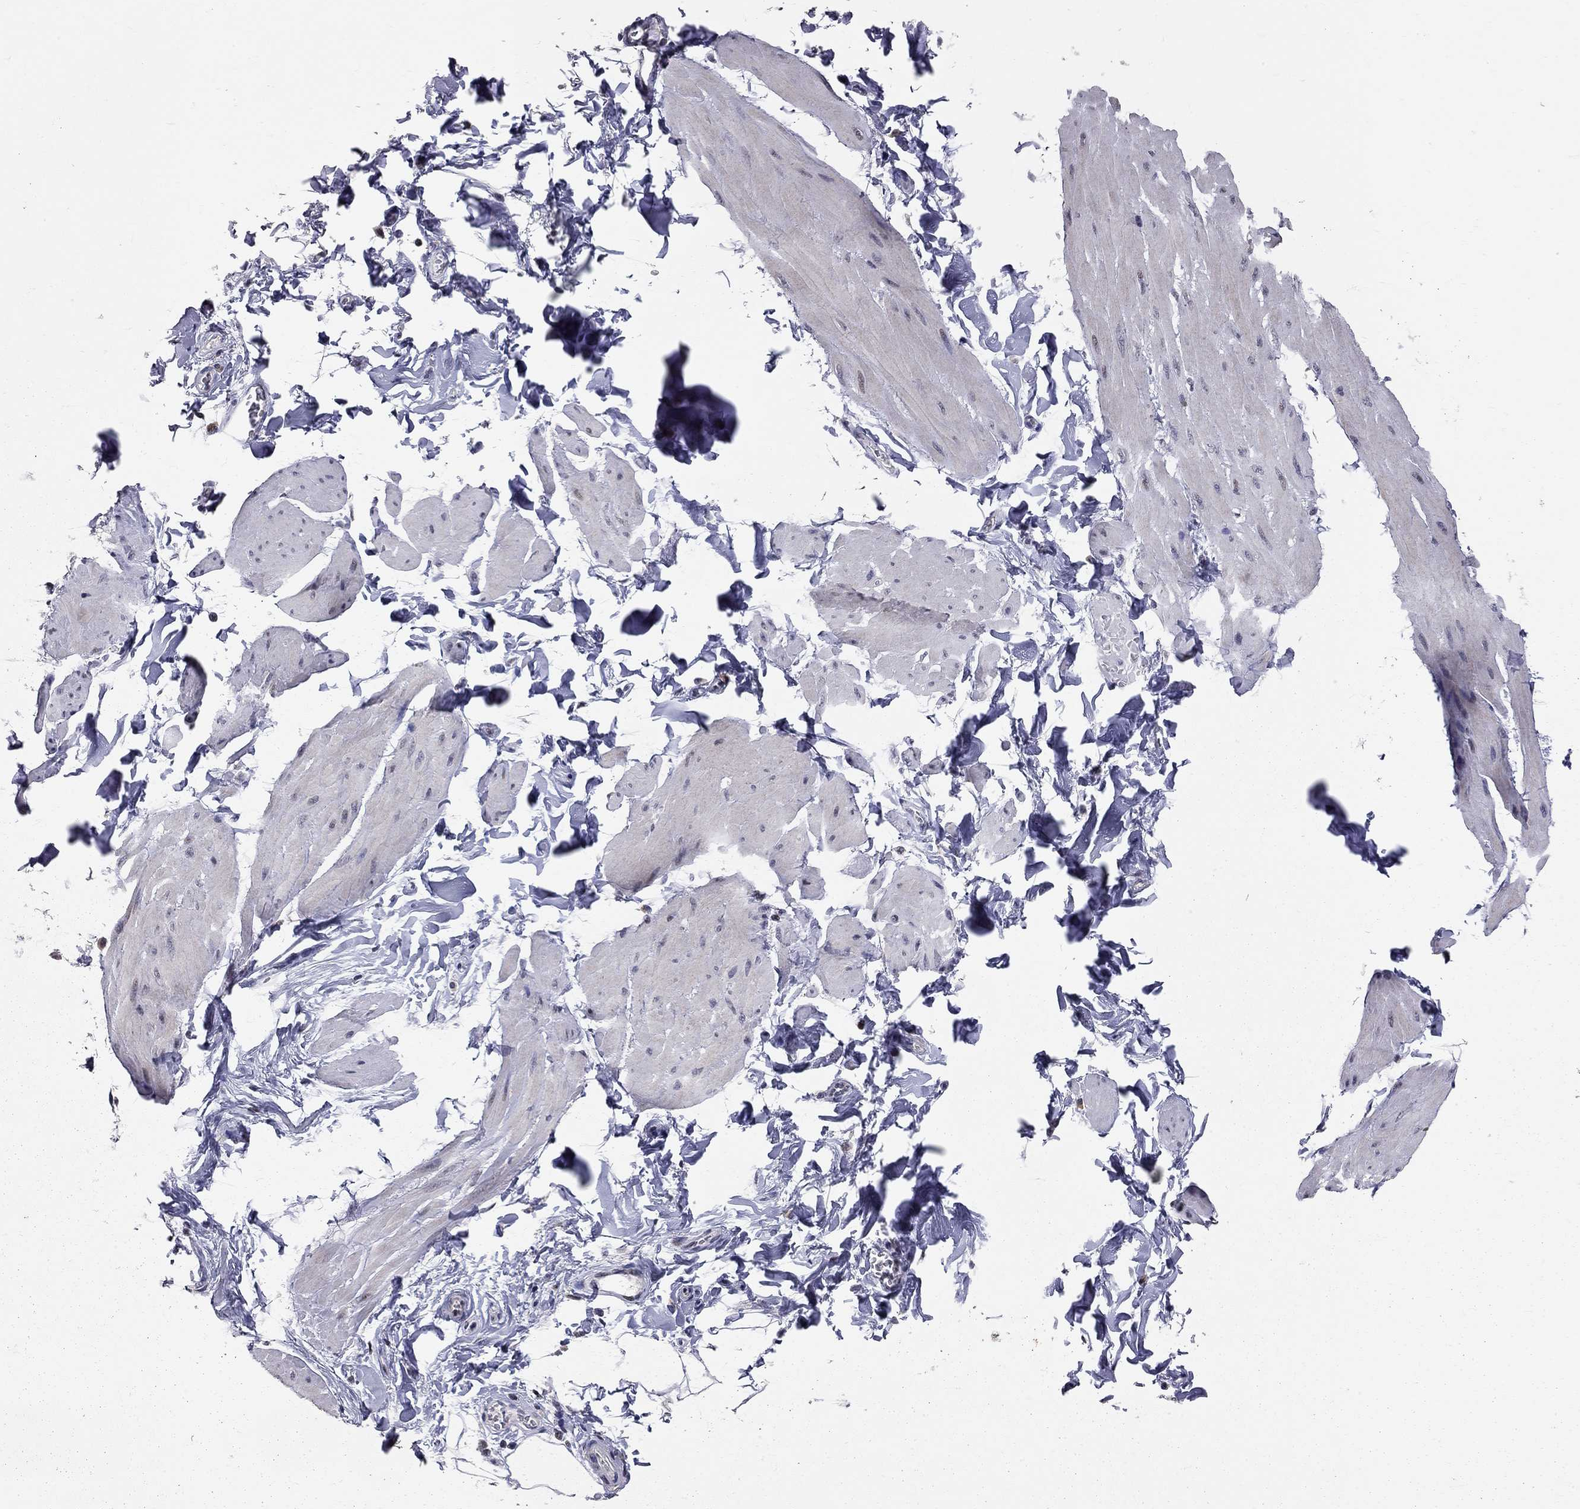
{"staining": {"intensity": "negative", "quantity": "none", "location": "none"}, "tissue": "smooth muscle", "cell_type": "Smooth muscle cells", "image_type": "normal", "snomed": [{"axis": "morphology", "description": "Normal tissue, NOS"}, {"axis": "topography", "description": "Adipose tissue"}, {"axis": "topography", "description": "Smooth muscle"}, {"axis": "topography", "description": "Peripheral nerve tissue"}], "caption": "Smooth muscle cells show no significant expression in normal smooth muscle. (Stains: DAB immunohistochemistry (IHC) with hematoxylin counter stain, Microscopy: brightfield microscopy at high magnification).", "gene": "HDAC3", "patient": {"sex": "male", "age": 83}}